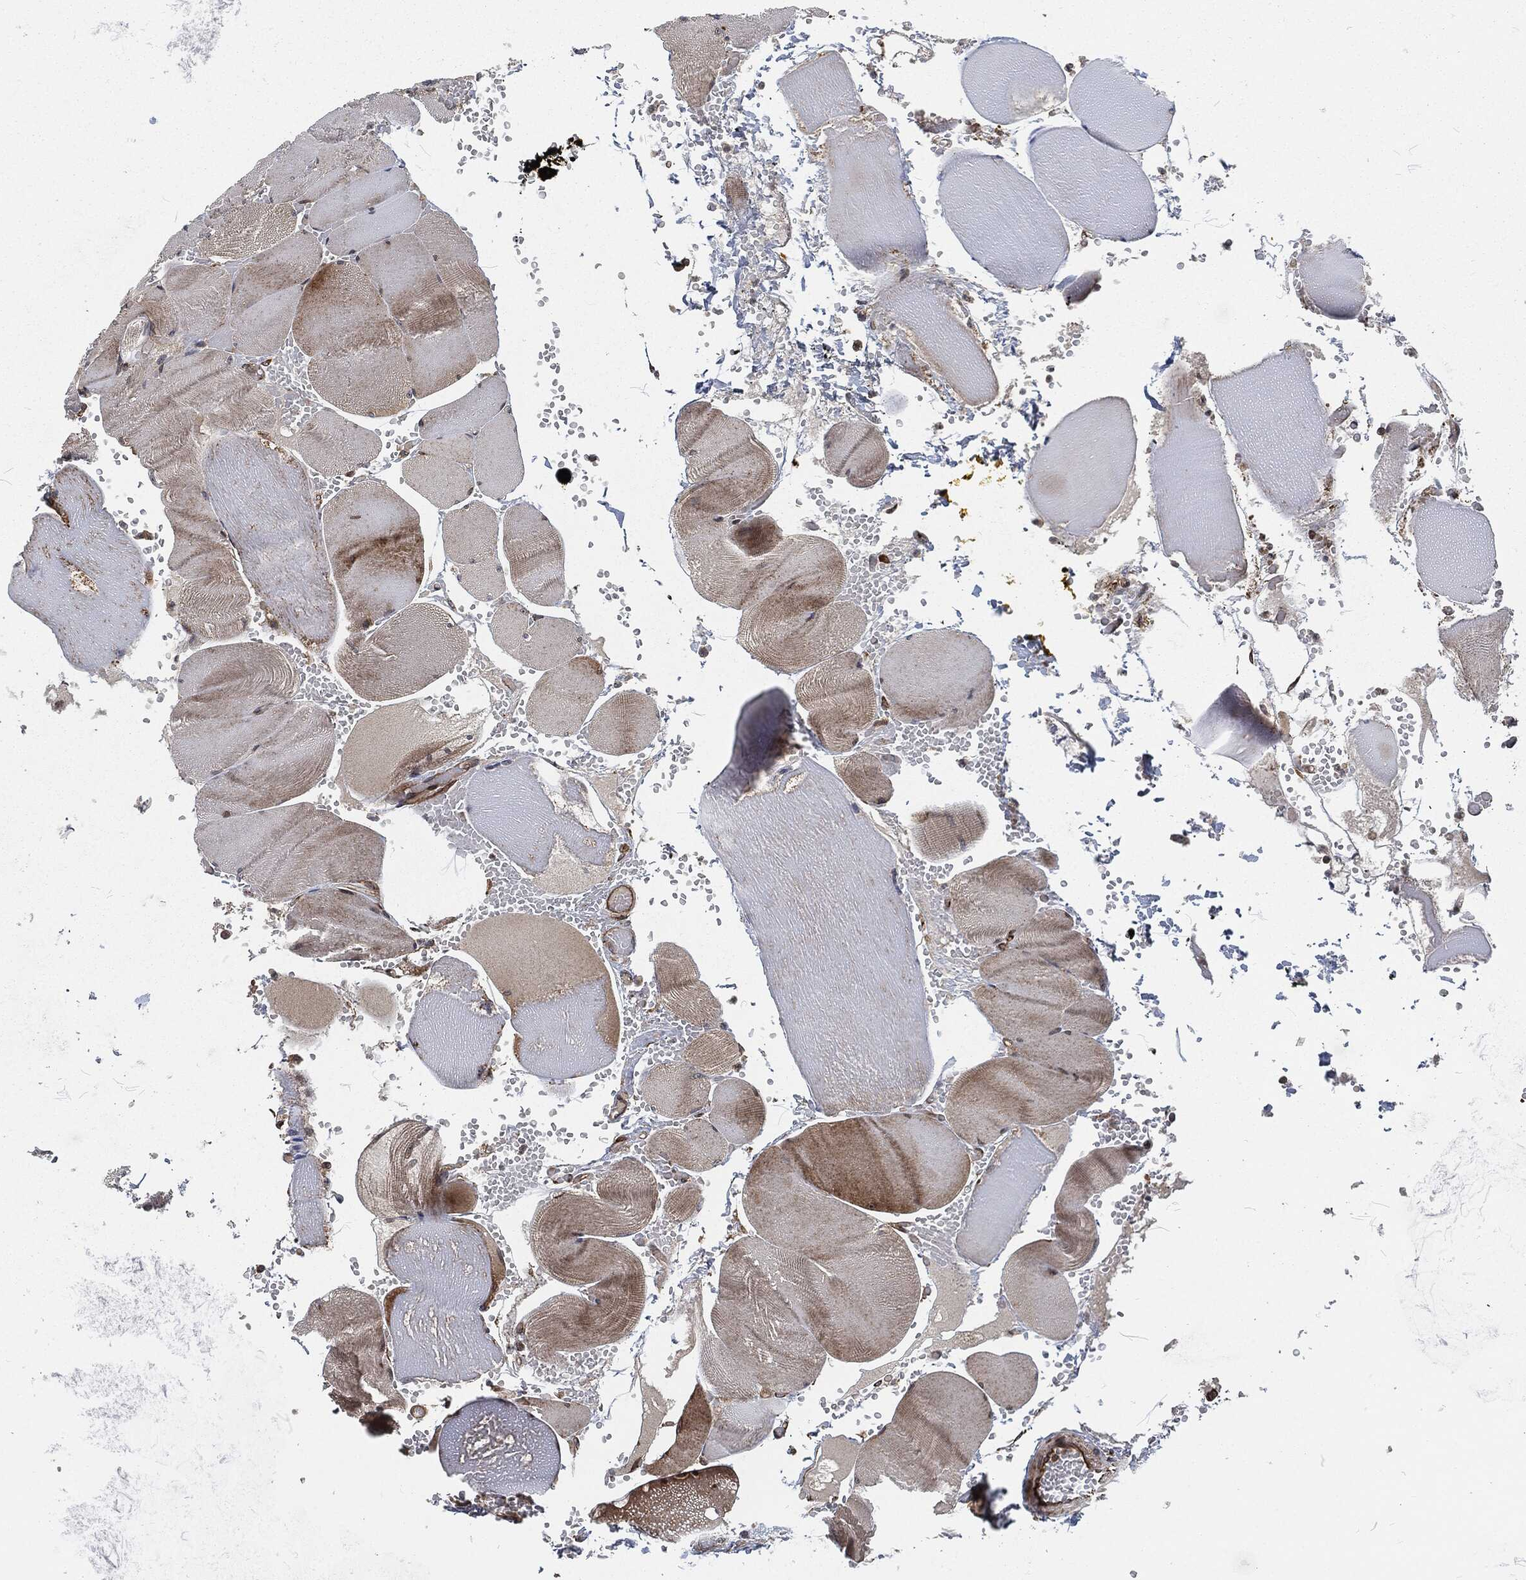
{"staining": {"intensity": "moderate", "quantity": "<25%", "location": "cytoplasmic/membranous"}, "tissue": "skeletal muscle", "cell_type": "Myocytes", "image_type": "normal", "snomed": [{"axis": "morphology", "description": "Normal tissue, NOS"}, {"axis": "topography", "description": "Skeletal muscle"}], "caption": "Human skeletal muscle stained with a brown dye displays moderate cytoplasmic/membranous positive positivity in about <25% of myocytes.", "gene": "RFTN1", "patient": {"sex": "male", "age": 56}}